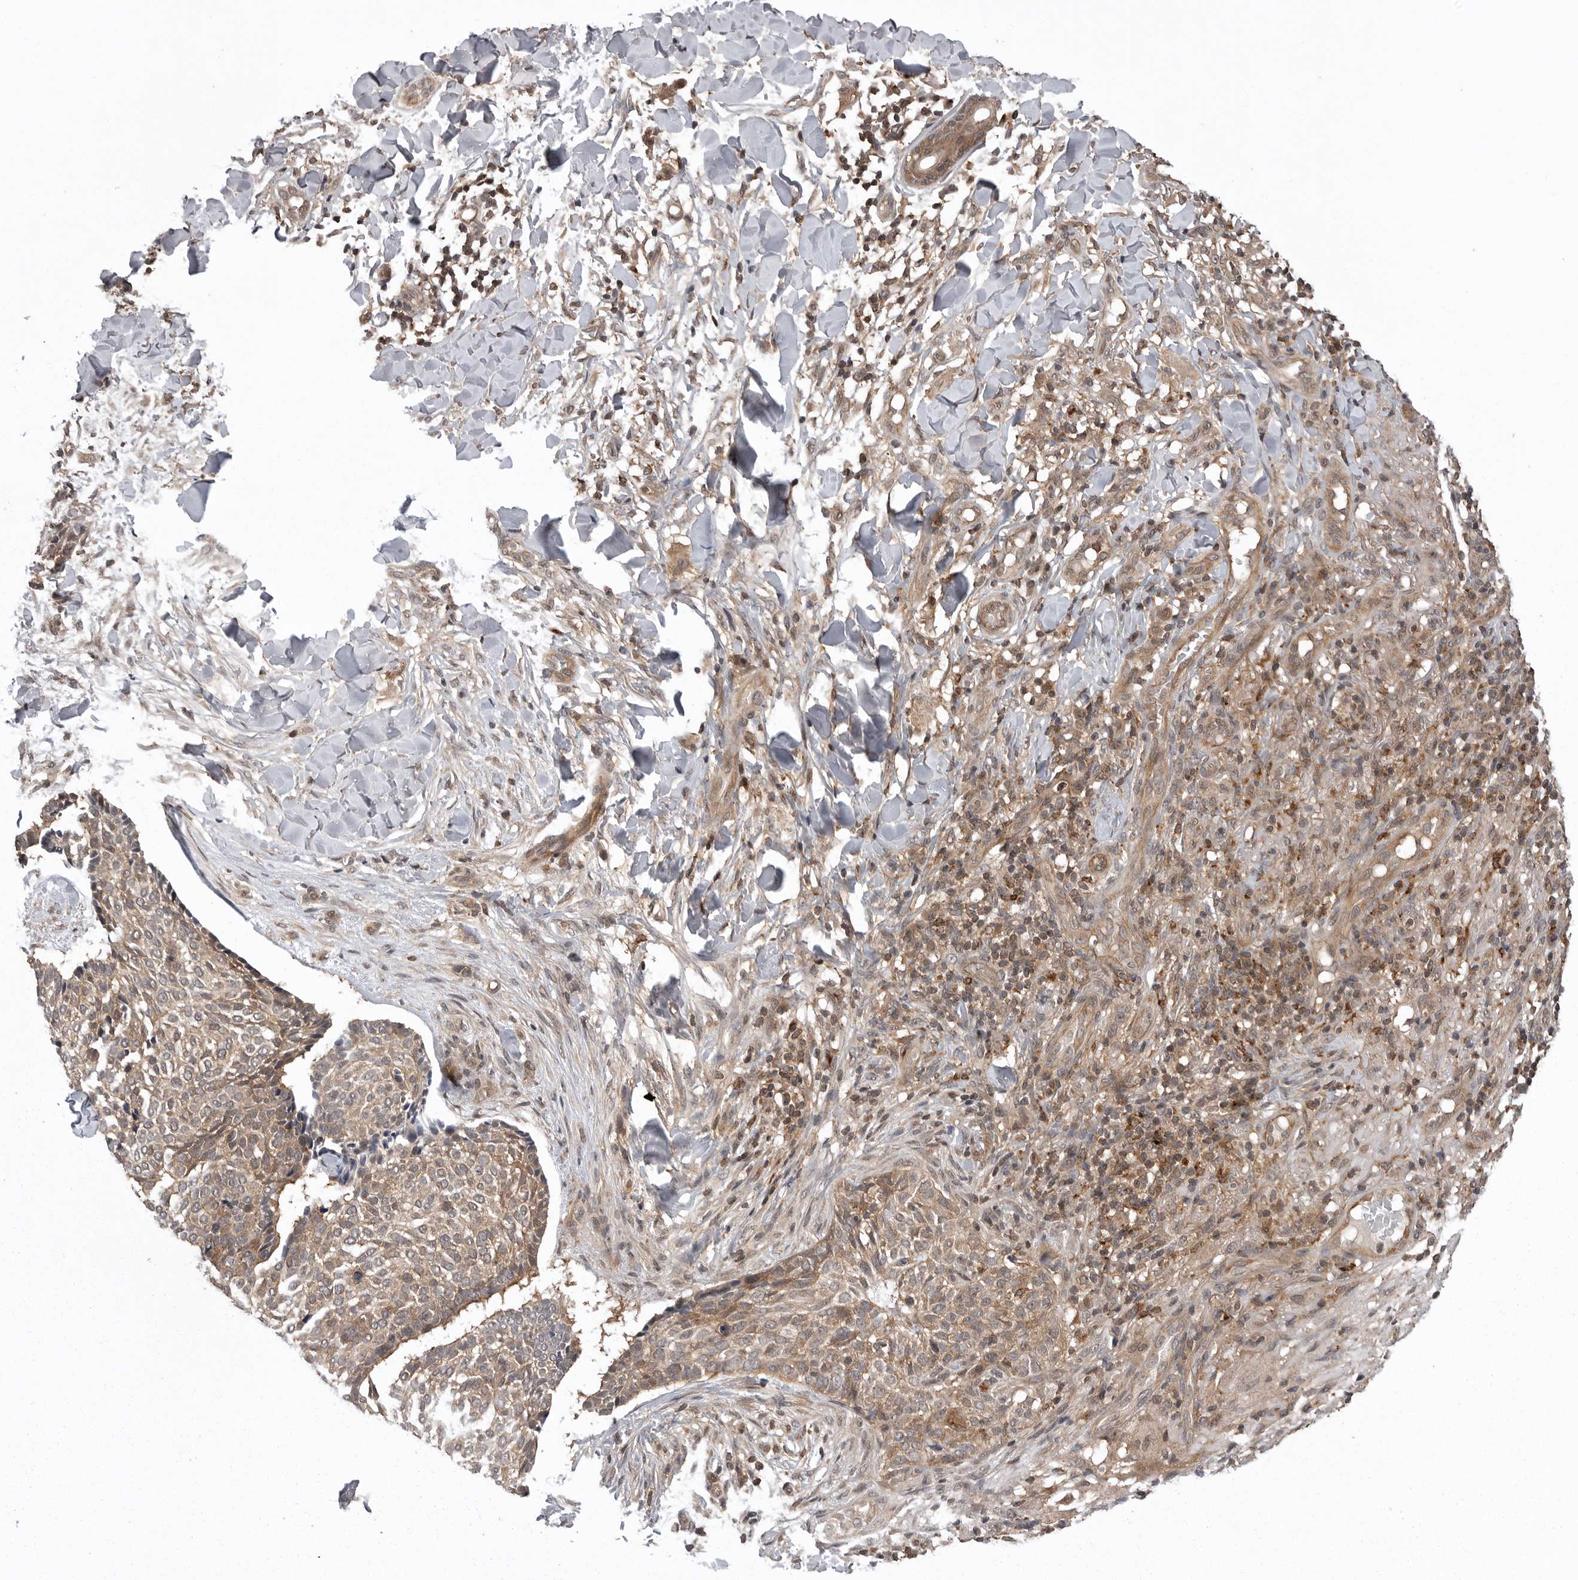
{"staining": {"intensity": "weak", "quantity": ">75%", "location": "cytoplasmic/membranous"}, "tissue": "skin cancer", "cell_type": "Tumor cells", "image_type": "cancer", "snomed": [{"axis": "morphology", "description": "Normal tissue, NOS"}, {"axis": "morphology", "description": "Basal cell carcinoma"}, {"axis": "topography", "description": "Skin"}], "caption": "Approximately >75% of tumor cells in skin basal cell carcinoma show weak cytoplasmic/membranous protein positivity as visualized by brown immunohistochemical staining.", "gene": "AOAH", "patient": {"sex": "male", "age": 67}}